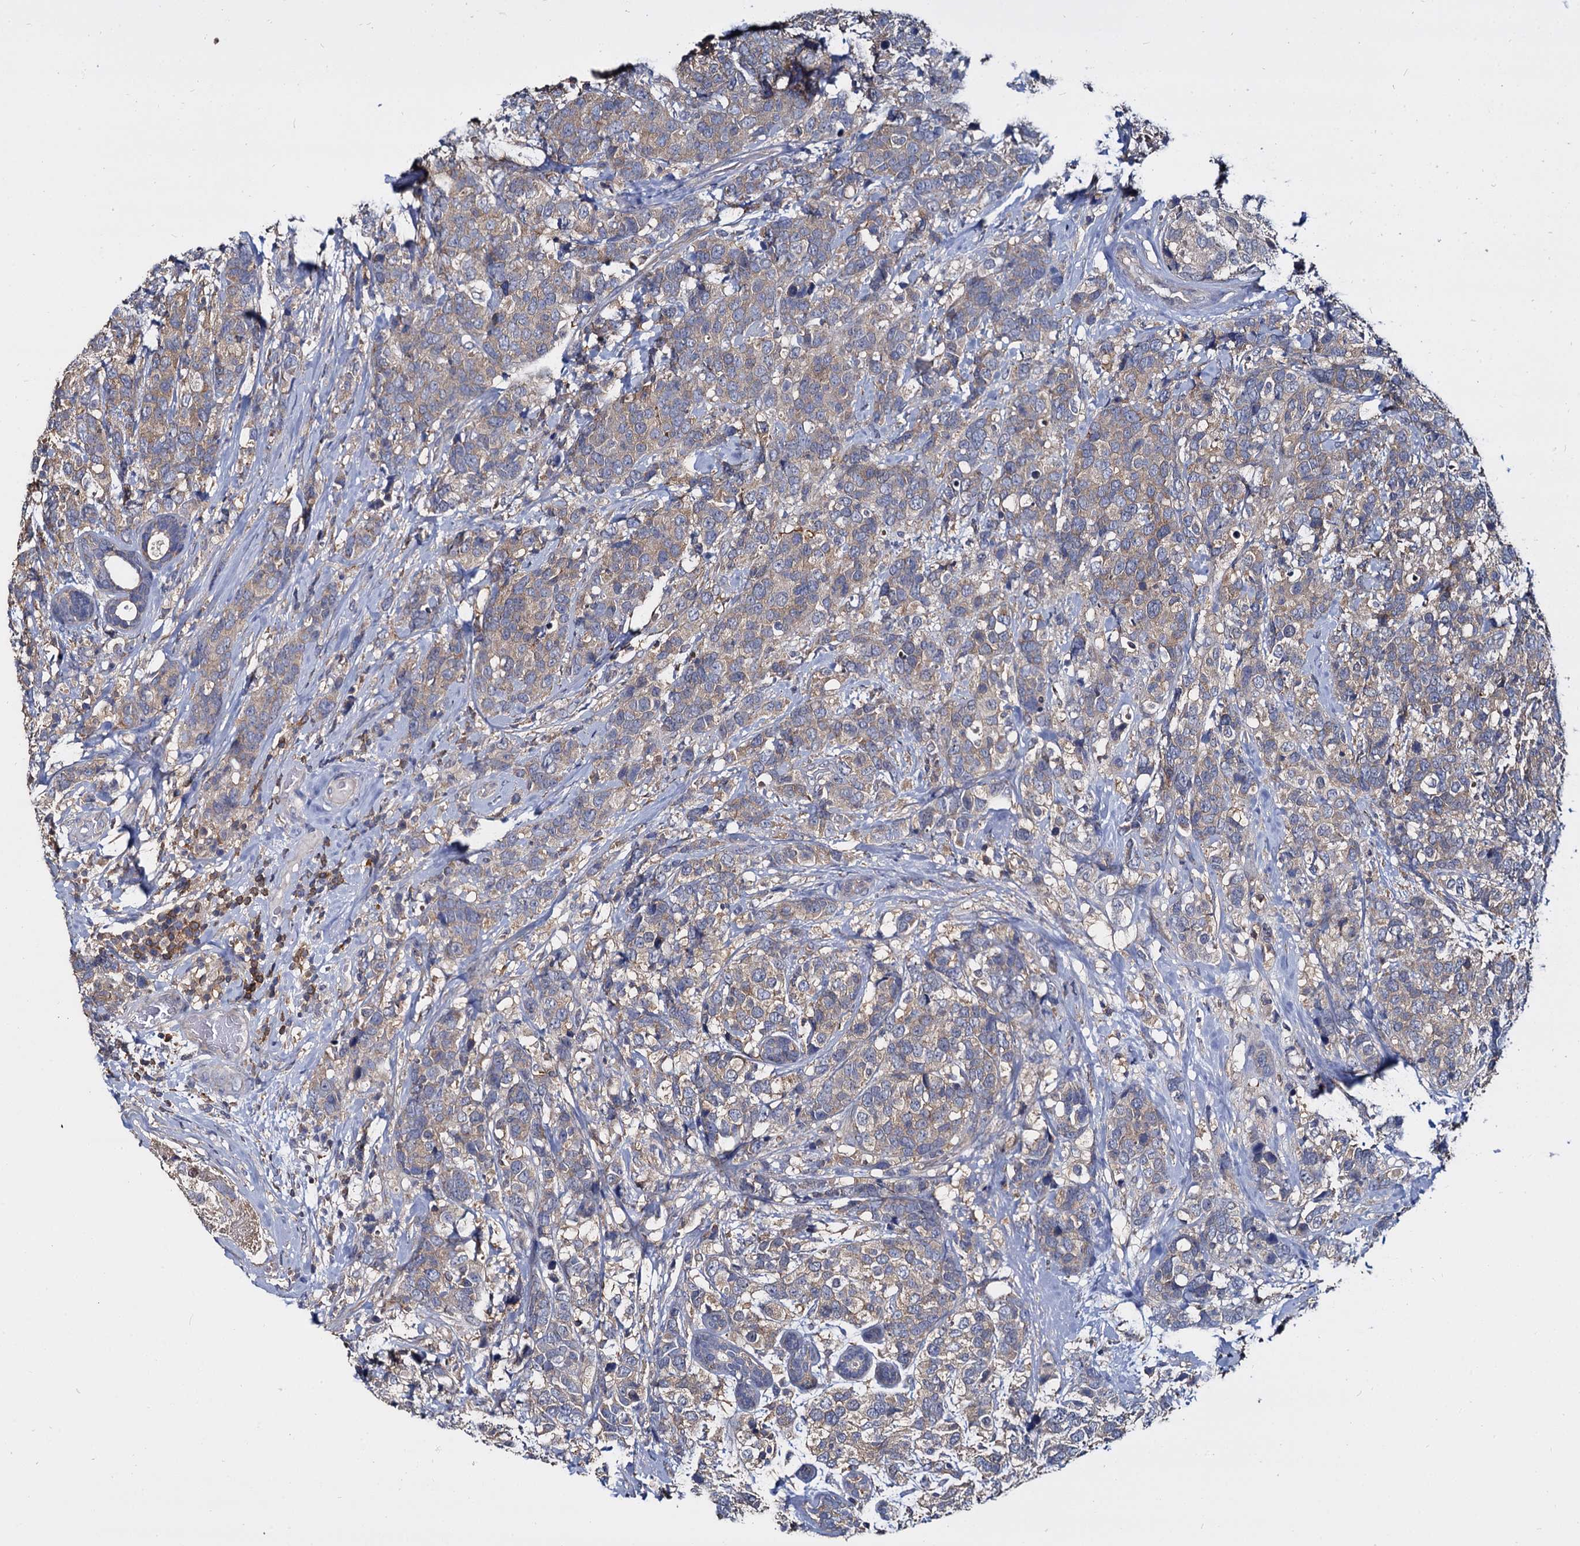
{"staining": {"intensity": "weak", "quantity": "25%-75%", "location": "cytoplasmic/membranous"}, "tissue": "breast cancer", "cell_type": "Tumor cells", "image_type": "cancer", "snomed": [{"axis": "morphology", "description": "Lobular carcinoma"}, {"axis": "topography", "description": "Breast"}], "caption": "This photomicrograph reveals breast cancer (lobular carcinoma) stained with immunohistochemistry (IHC) to label a protein in brown. The cytoplasmic/membranous of tumor cells show weak positivity for the protein. Nuclei are counter-stained blue.", "gene": "ANKRD13A", "patient": {"sex": "female", "age": 59}}